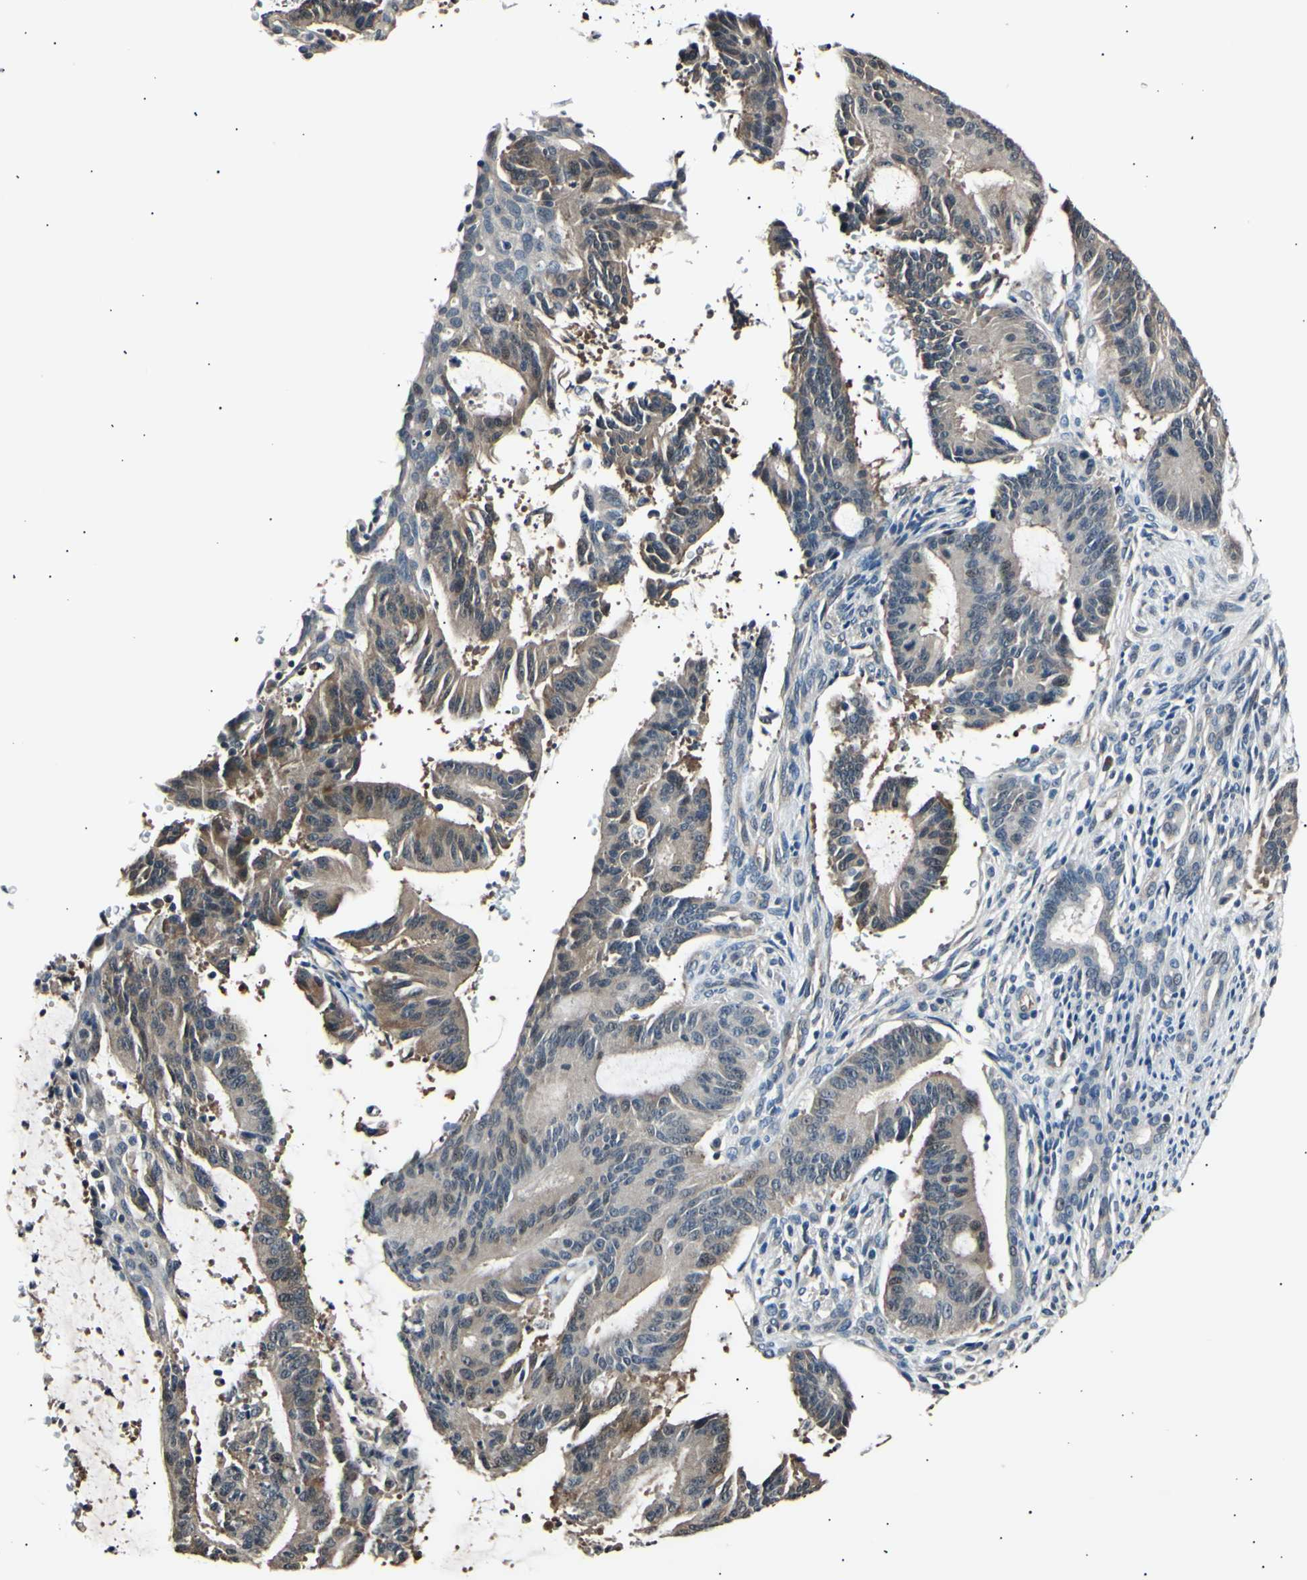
{"staining": {"intensity": "moderate", "quantity": "25%-75%", "location": "cytoplasmic/membranous"}, "tissue": "liver cancer", "cell_type": "Tumor cells", "image_type": "cancer", "snomed": [{"axis": "morphology", "description": "Cholangiocarcinoma"}, {"axis": "topography", "description": "Liver"}], "caption": "Moderate cytoplasmic/membranous protein staining is appreciated in approximately 25%-75% of tumor cells in liver cancer (cholangiocarcinoma). The protein is stained brown, and the nuclei are stained in blue (DAB IHC with brightfield microscopy, high magnification).", "gene": "AK1", "patient": {"sex": "female", "age": 73}}